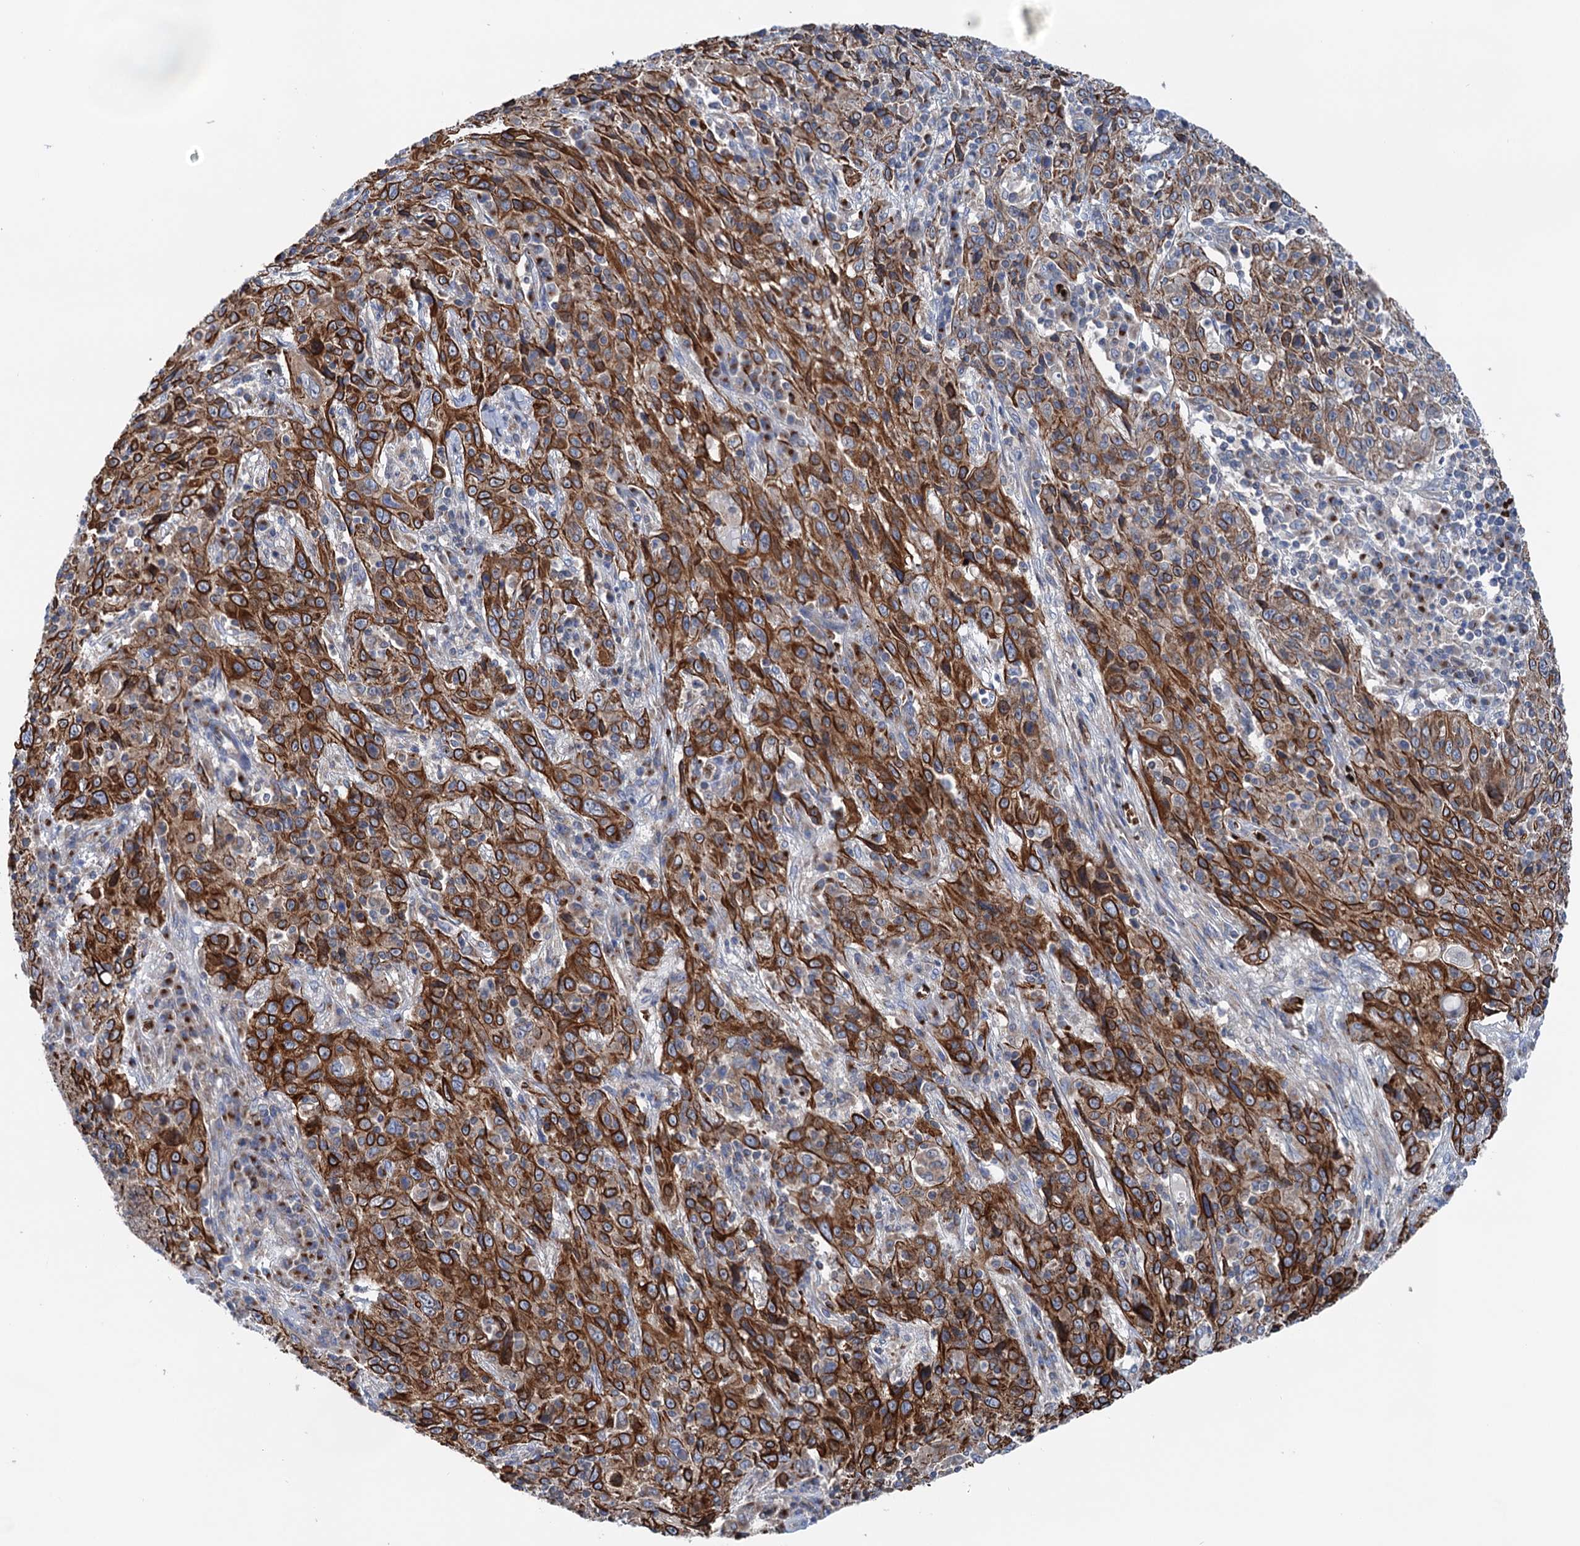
{"staining": {"intensity": "strong", "quantity": ">75%", "location": "cytoplasmic/membranous"}, "tissue": "cervical cancer", "cell_type": "Tumor cells", "image_type": "cancer", "snomed": [{"axis": "morphology", "description": "Squamous cell carcinoma, NOS"}, {"axis": "topography", "description": "Cervix"}], "caption": "Tumor cells demonstrate strong cytoplasmic/membranous positivity in approximately >75% of cells in cervical cancer (squamous cell carcinoma).", "gene": "EIPR1", "patient": {"sex": "female", "age": 46}}